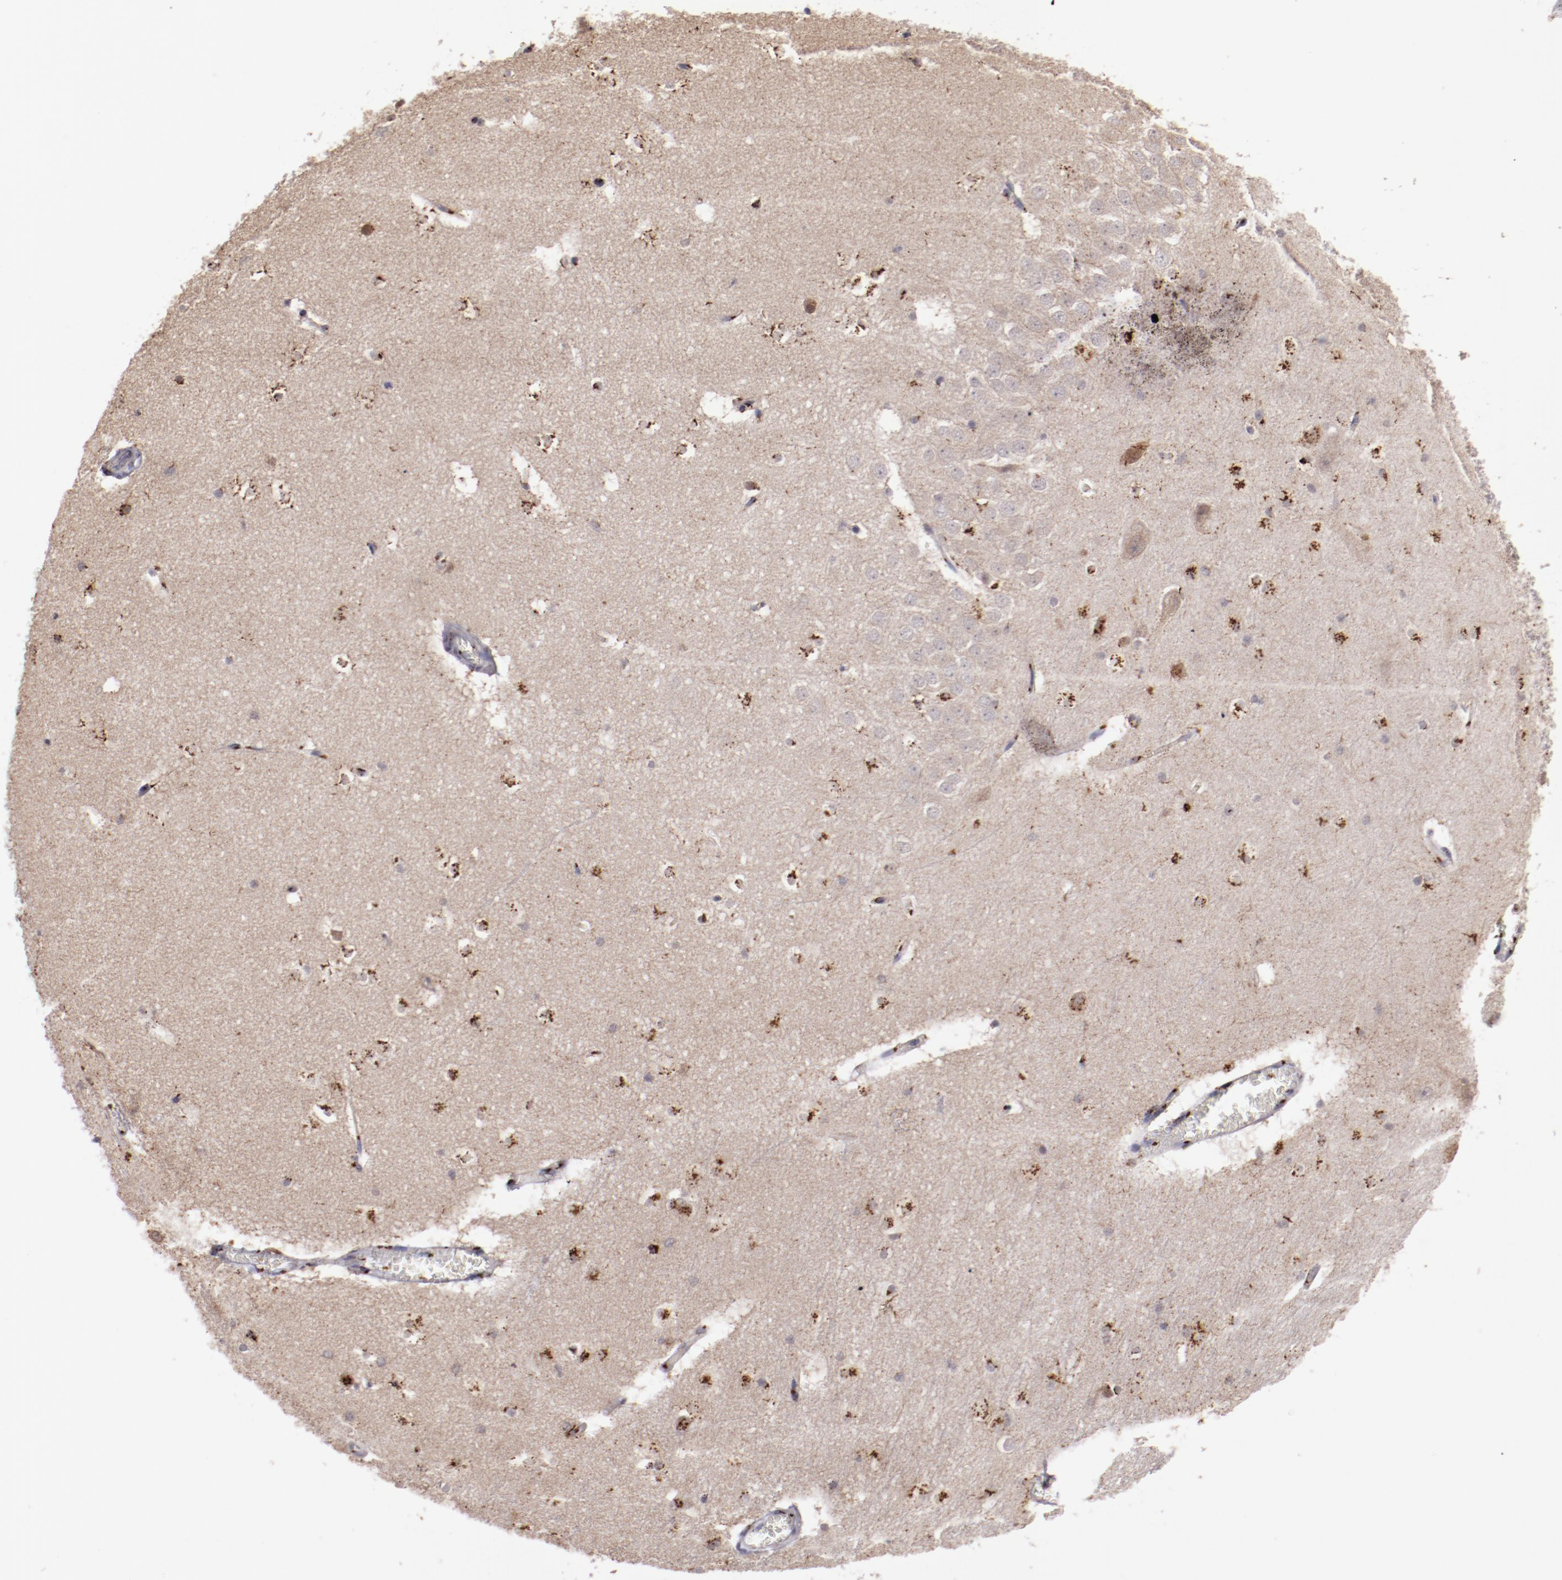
{"staining": {"intensity": "strong", "quantity": "25%-75%", "location": "cytoplasmic/membranous"}, "tissue": "hippocampus", "cell_type": "Glial cells", "image_type": "normal", "snomed": [{"axis": "morphology", "description": "Normal tissue, NOS"}, {"axis": "topography", "description": "Hippocampus"}], "caption": "Unremarkable hippocampus shows strong cytoplasmic/membranous expression in about 25%-75% of glial cells The staining was performed using DAB to visualize the protein expression in brown, while the nuclei were stained in blue with hematoxylin (Magnification: 20x)..", "gene": "GOLIM4", "patient": {"sex": "male", "age": 45}}